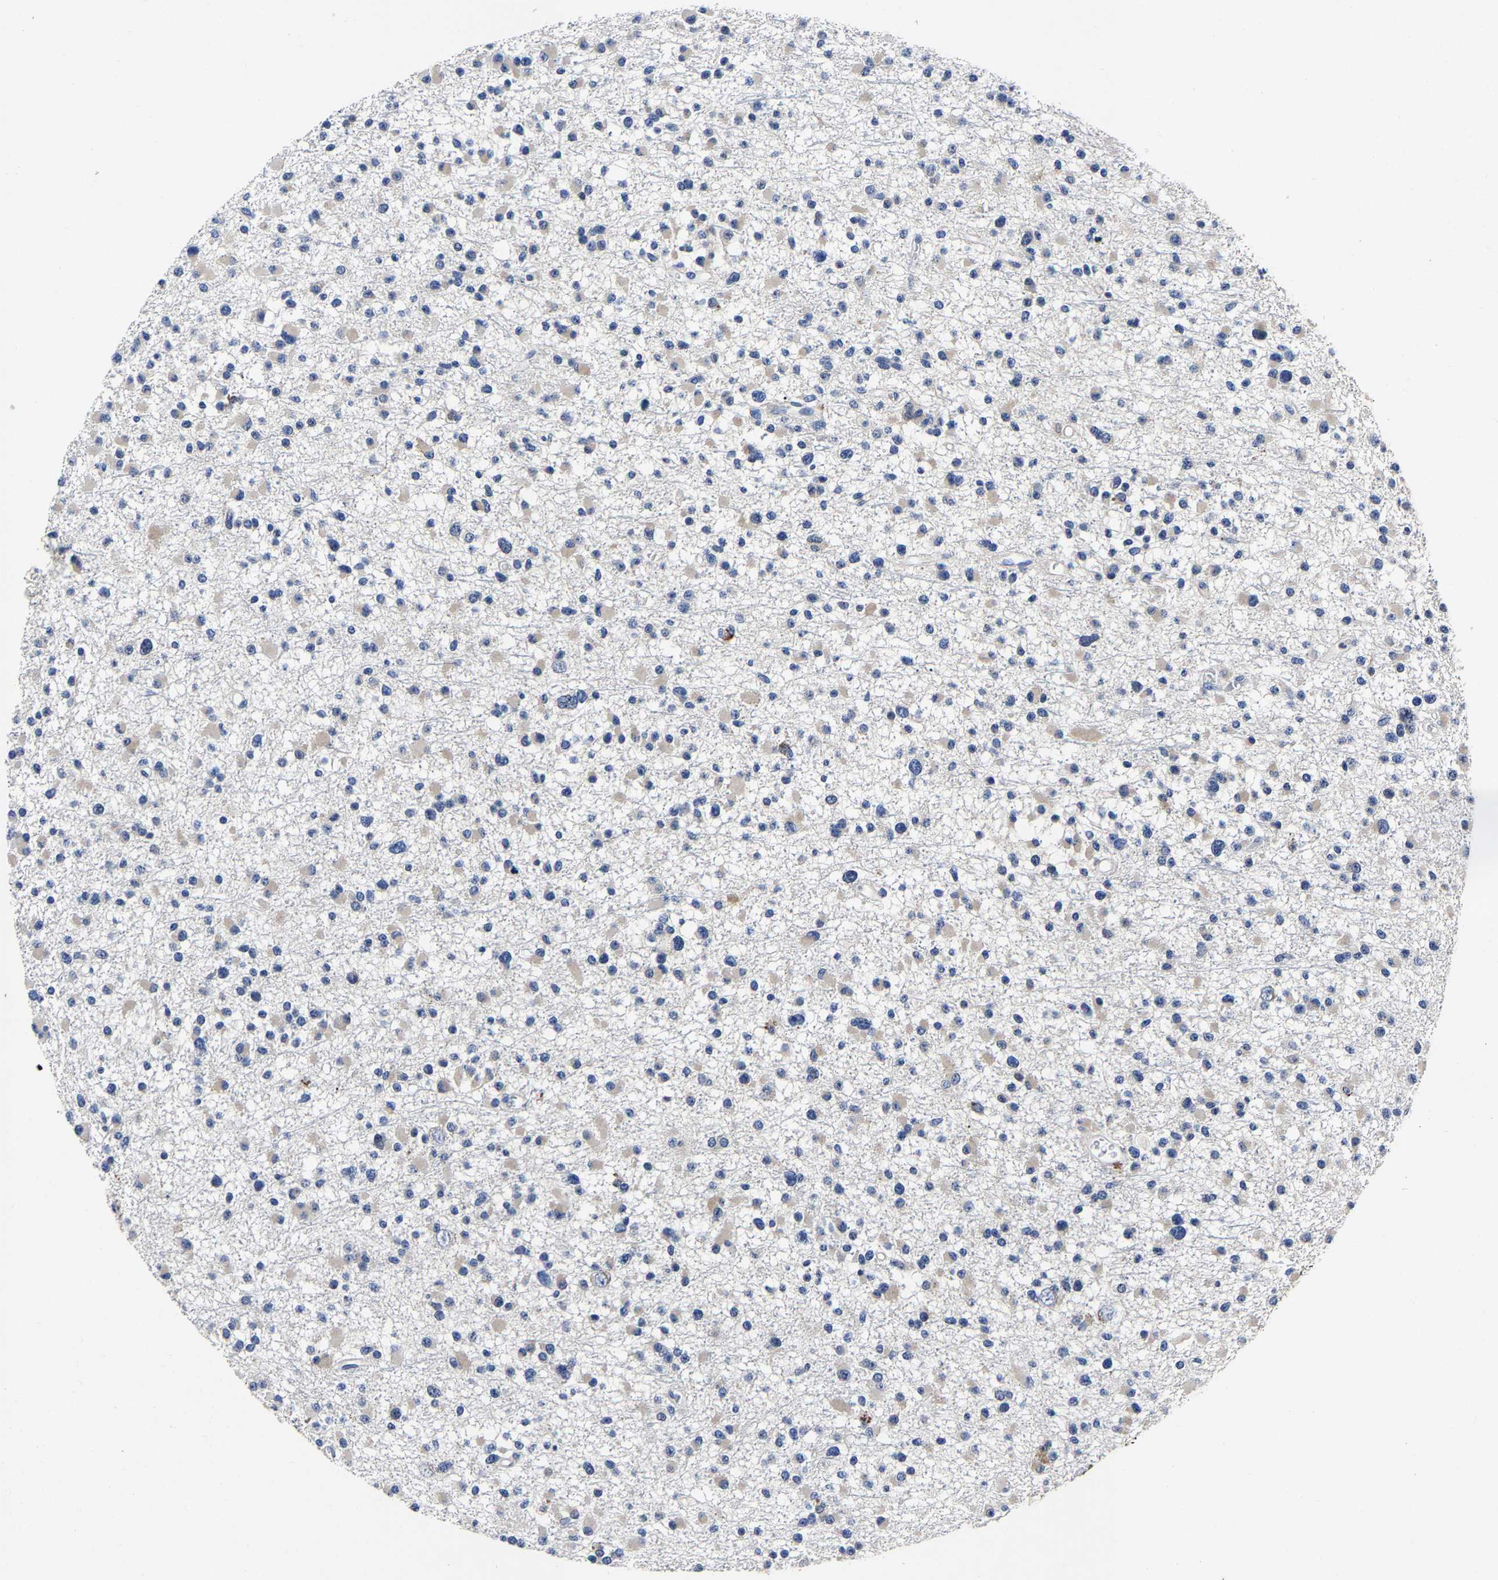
{"staining": {"intensity": "weak", "quantity": "<25%", "location": "cytoplasmic/membranous"}, "tissue": "glioma", "cell_type": "Tumor cells", "image_type": "cancer", "snomed": [{"axis": "morphology", "description": "Glioma, malignant, Low grade"}, {"axis": "topography", "description": "Brain"}], "caption": "High power microscopy micrograph of an immunohistochemistry micrograph of malignant low-grade glioma, revealing no significant staining in tumor cells. The staining is performed using DAB brown chromogen with nuclei counter-stained in using hematoxylin.", "gene": "PSPH", "patient": {"sex": "female", "age": 22}}